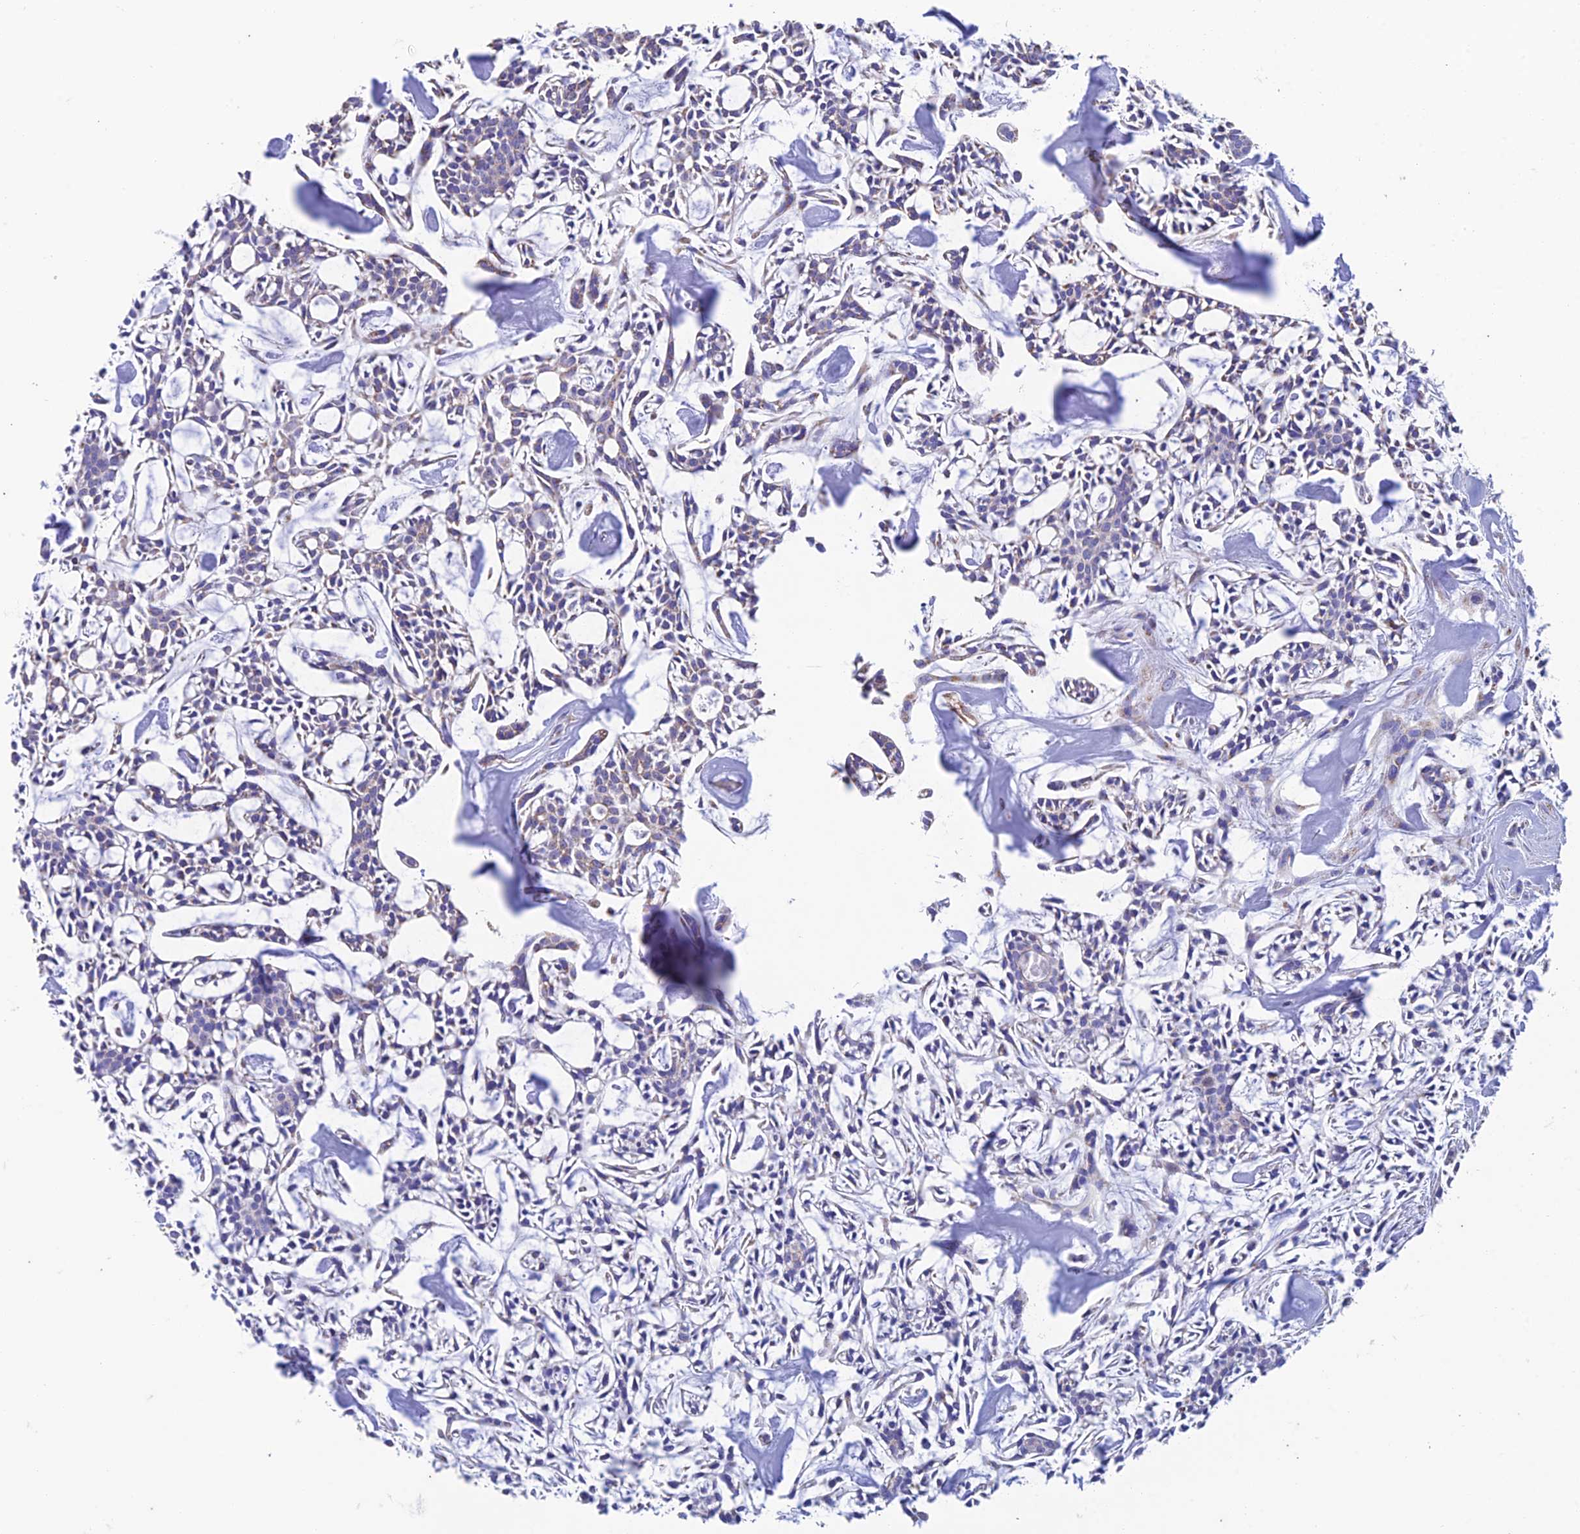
{"staining": {"intensity": "negative", "quantity": "none", "location": "none"}, "tissue": "head and neck cancer", "cell_type": "Tumor cells", "image_type": "cancer", "snomed": [{"axis": "morphology", "description": "Adenocarcinoma, NOS"}, {"axis": "topography", "description": "Salivary gland"}, {"axis": "topography", "description": "Head-Neck"}], "caption": "An immunohistochemistry (IHC) image of head and neck cancer is shown. There is no staining in tumor cells of head and neck cancer.", "gene": "ZNF181", "patient": {"sex": "male", "age": 55}}